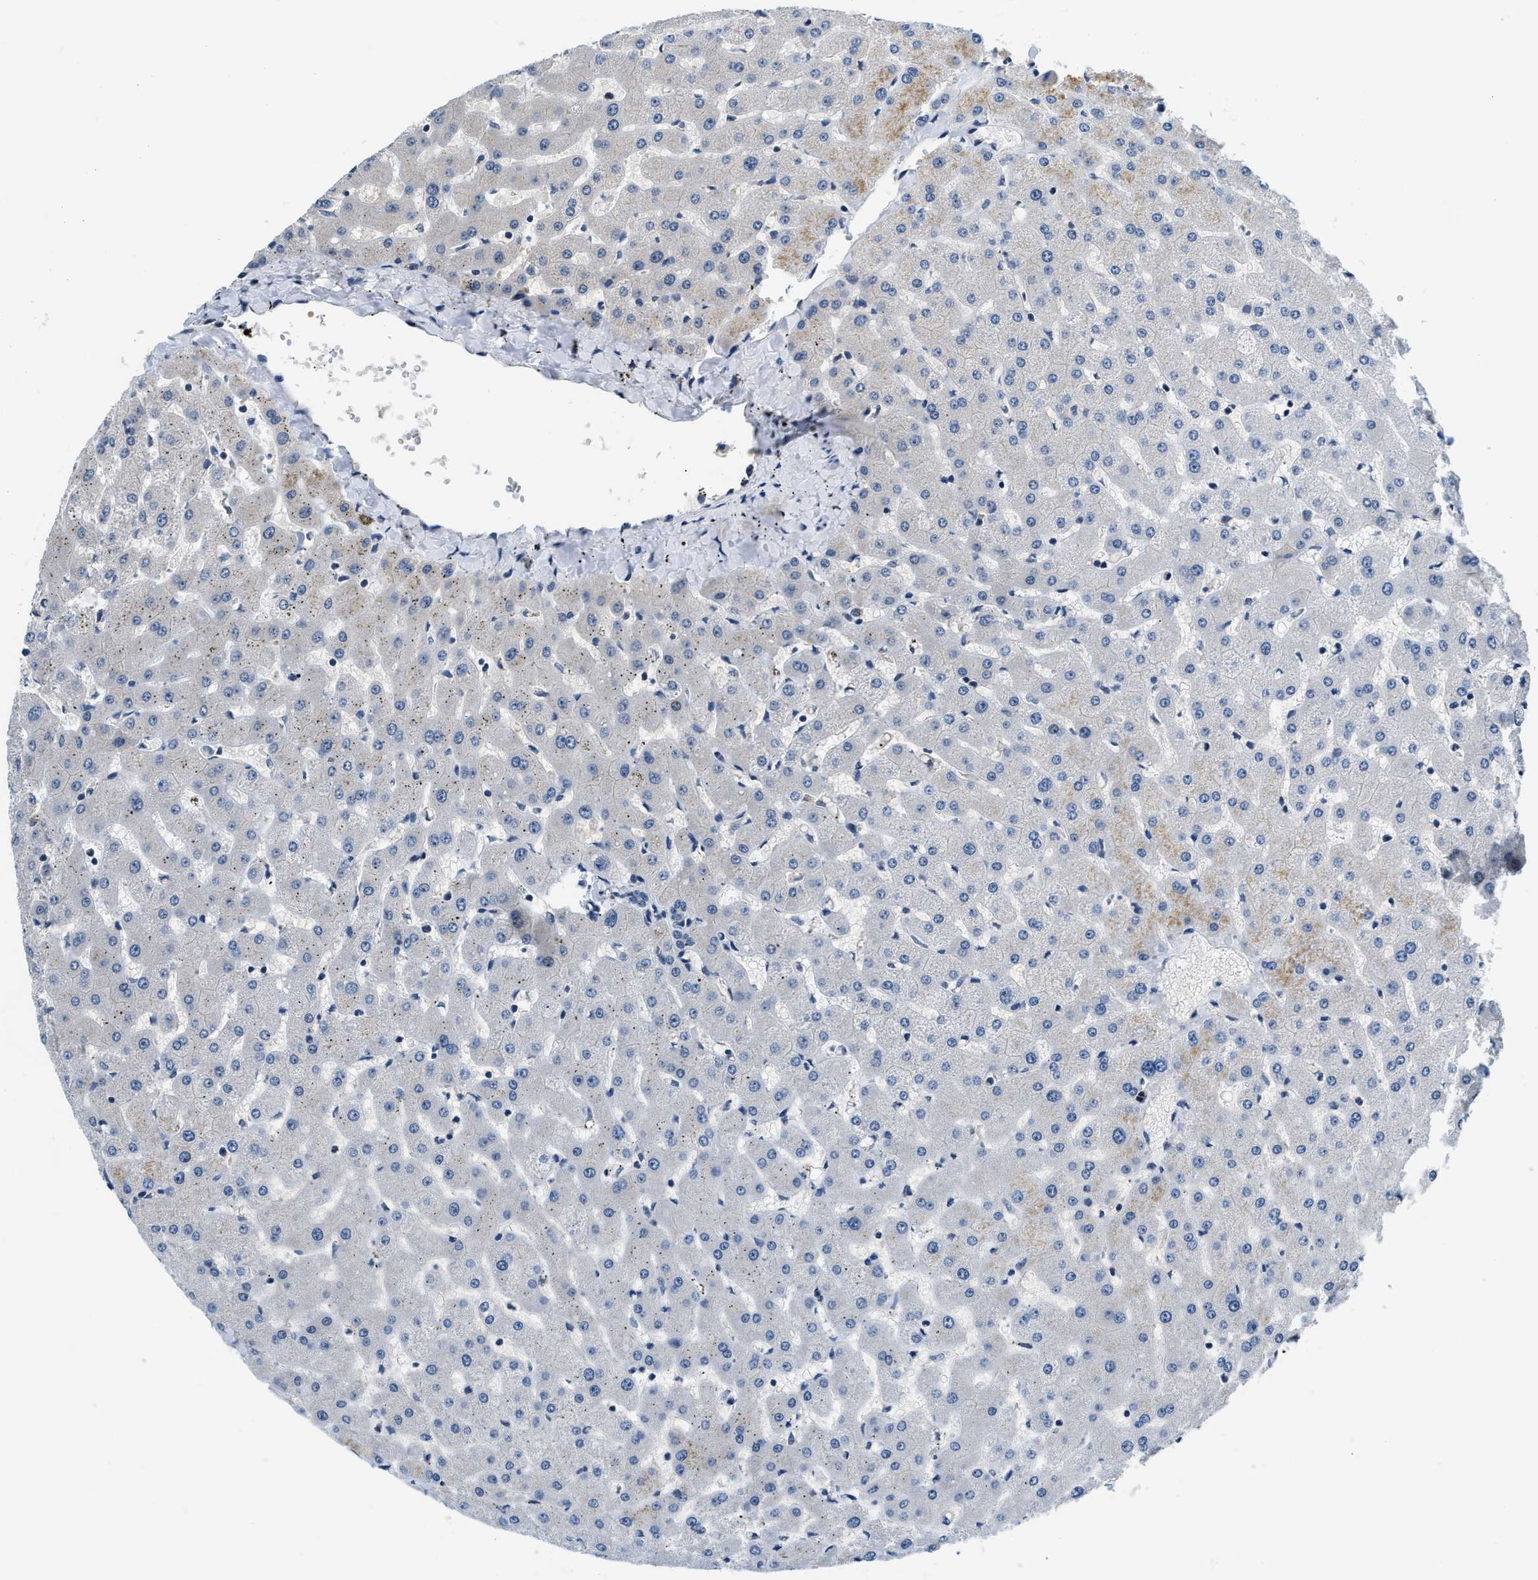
{"staining": {"intensity": "negative", "quantity": "none", "location": "none"}, "tissue": "liver", "cell_type": "Cholangiocytes", "image_type": "normal", "snomed": [{"axis": "morphology", "description": "Normal tissue, NOS"}, {"axis": "topography", "description": "Liver"}], "caption": "A micrograph of liver stained for a protein shows no brown staining in cholangiocytes. (DAB (3,3'-diaminobenzidine) immunohistochemistry (IHC) visualized using brightfield microscopy, high magnification).", "gene": "BCL7C", "patient": {"sex": "female", "age": 63}}